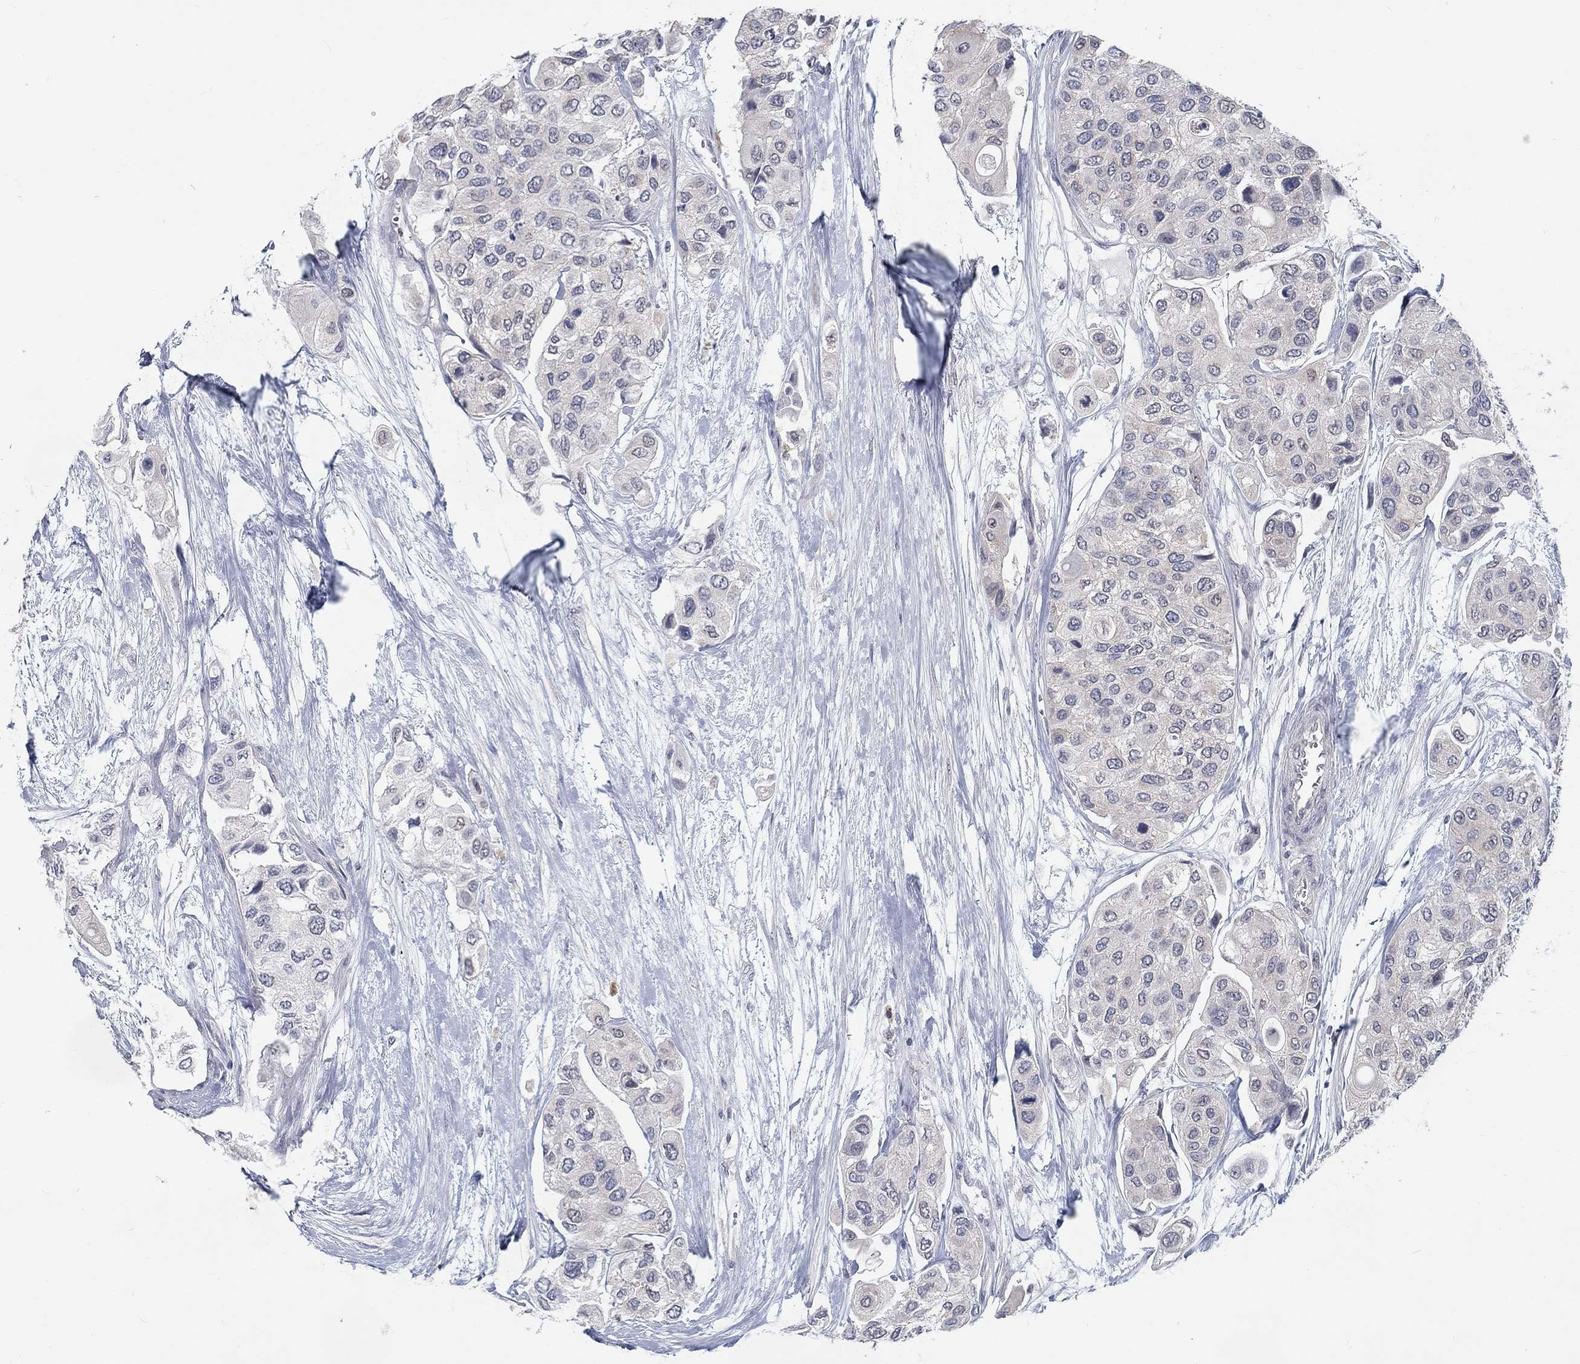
{"staining": {"intensity": "negative", "quantity": "none", "location": "none"}, "tissue": "urothelial cancer", "cell_type": "Tumor cells", "image_type": "cancer", "snomed": [{"axis": "morphology", "description": "Urothelial carcinoma, High grade"}, {"axis": "topography", "description": "Urinary bladder"}], "caption": "High-grade urothelial carcinoma stained for a protein using IHC displays no positivity tumor cells.", "gene": "MTSS2", "patient": {"sex": "male", "age": 77}}